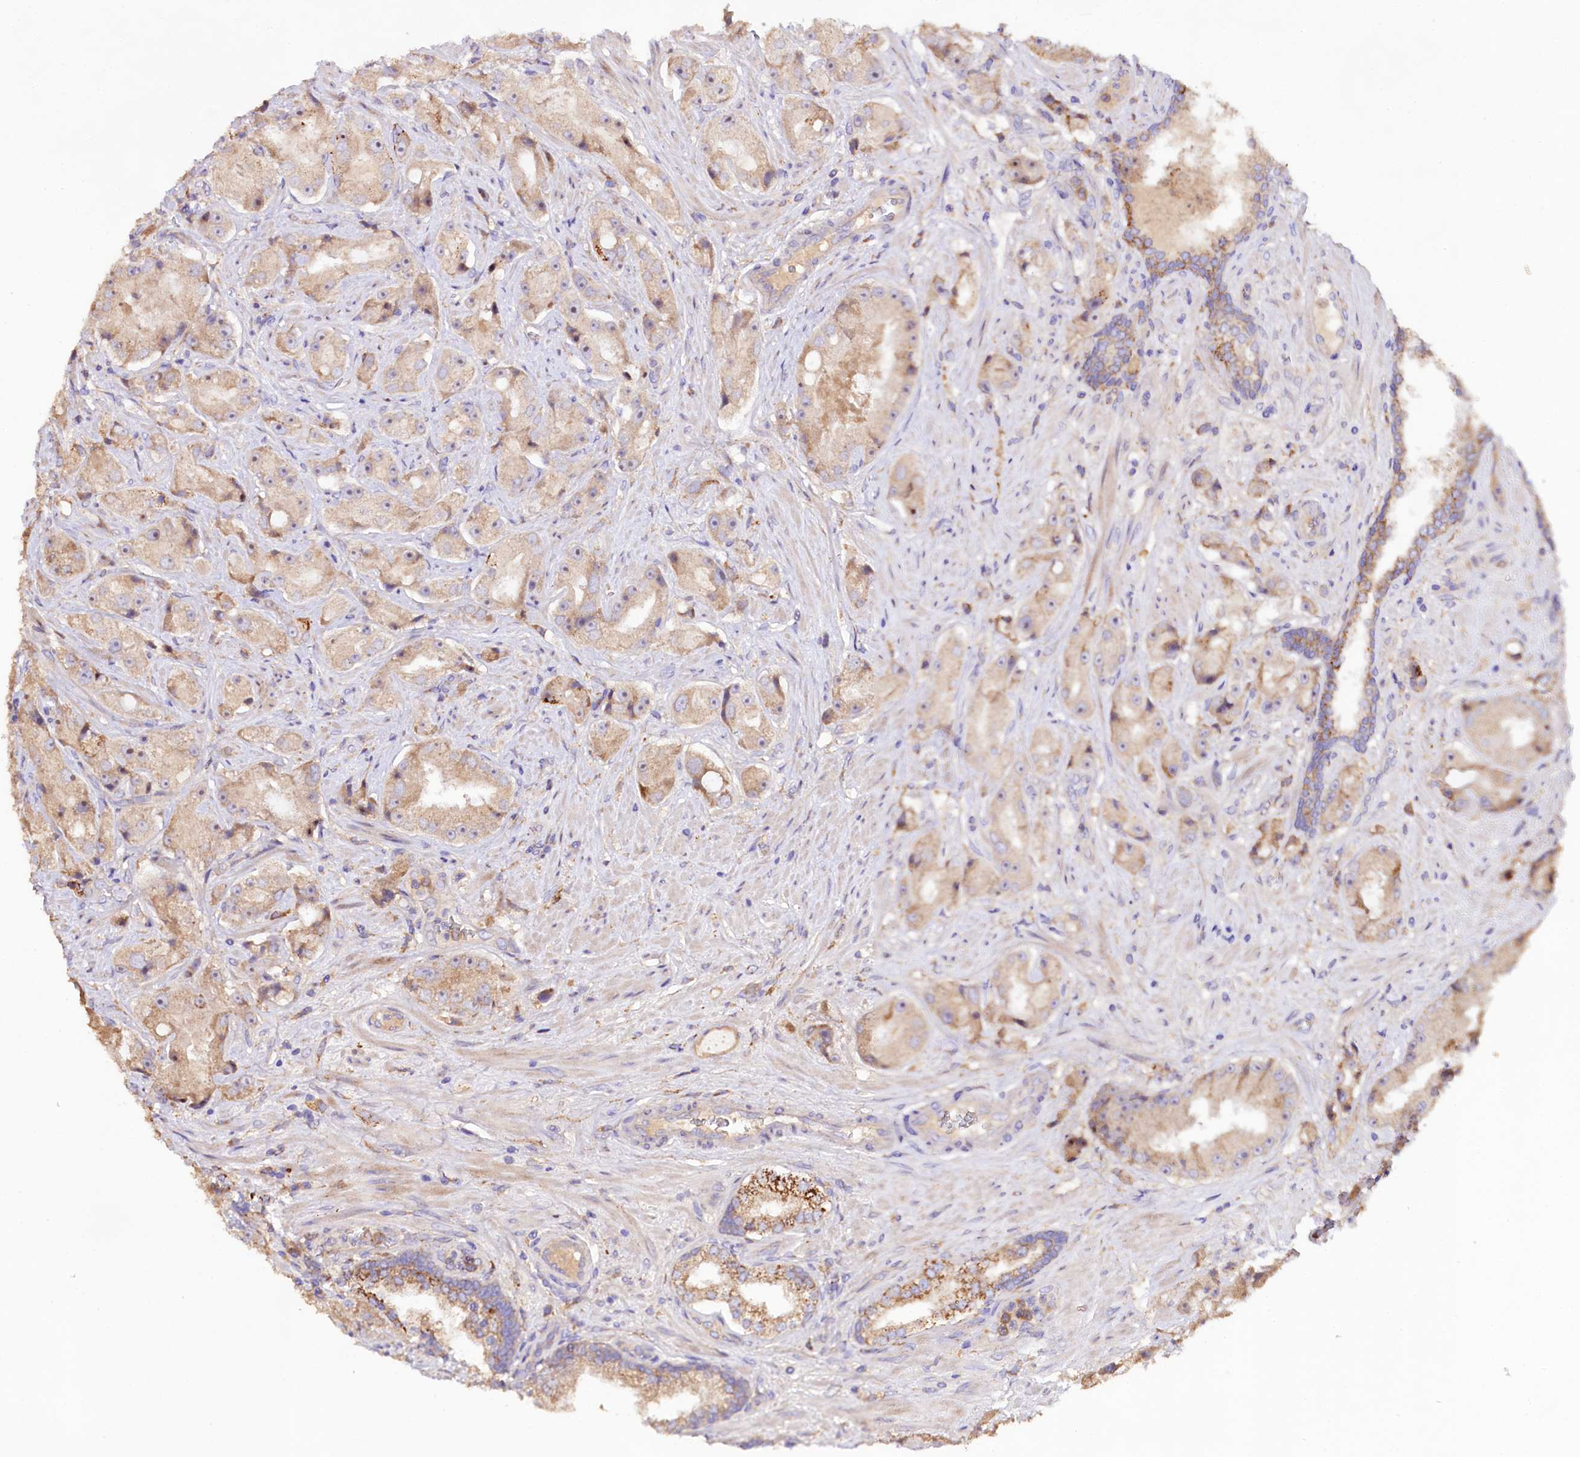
{"staining": {"intensity": "weak", "quantity": "25%-75%", "location": "cytoplasmic/membranous"}, "tissue": "prostate cancer", "cell_type": "Tumor cells", "image_type": "cancer", "snomed": [{"axis": "morphology", "description": "Adenocarcinoma, High grade"}, {"axis": "topography", "description": "Prostate"}], "caption": "High-power microscopy captured an IHC photomicrograph of prostate cancer (adenocarcinoma (high-grade)), revealing weak cytoplasmic/membranous positivity in approximately 25%-75% of tumor cells. The protein is shown in brown color, while the nuclei are stained blue.", "gene": "DMXL2", "patient": {"sex": "male", "age": 73}}